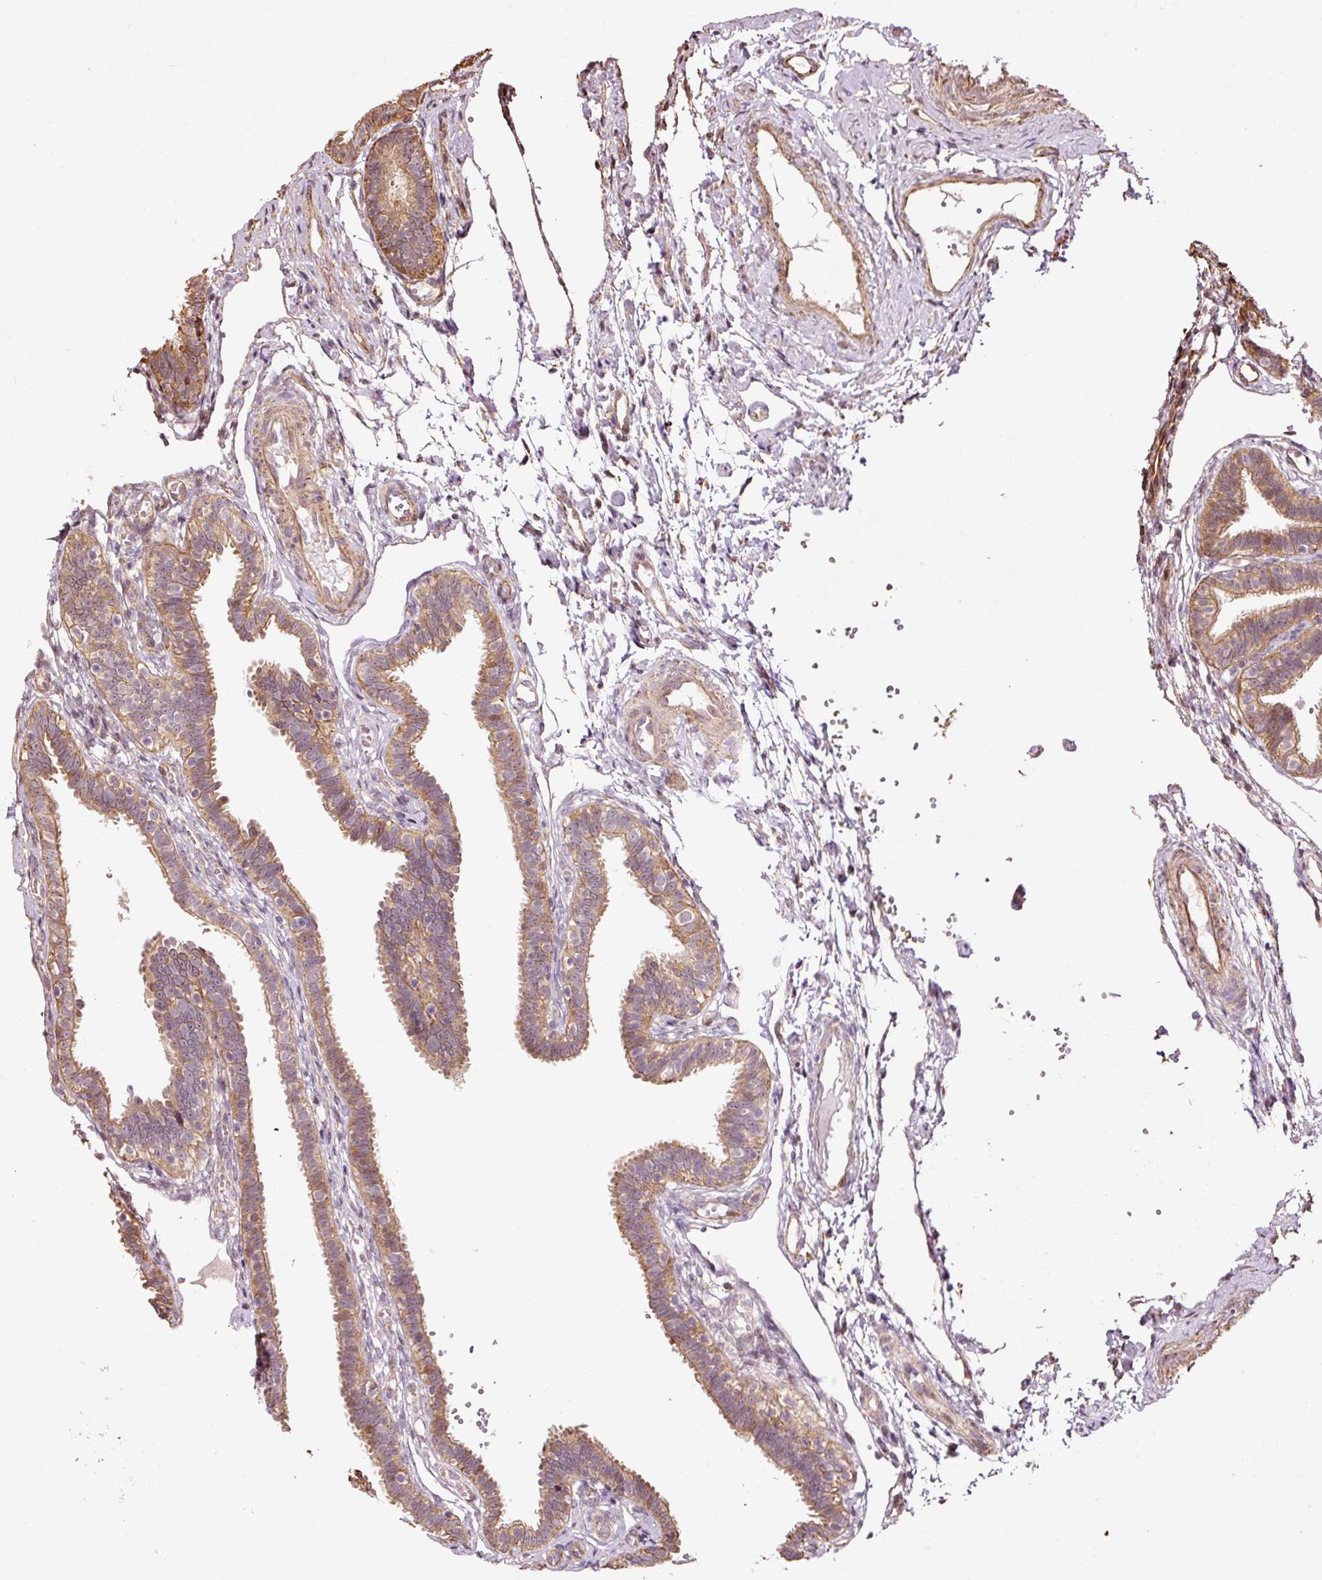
{"staining": {"intensity": "moderate", "quantity": ">75%", "location": "cytoplasmic/membranous"}, "tissue": "fallopian tube", "cell_type": "Glandular cells", "image_type": "normal", "snomed": [{"axis": "morphology", "description": "Normal tissue, NOS"}, {"axis": "topography", "description": "Fallopian tube"}], "caption": "Immunohistochemistry of benign fallopian tube demonstrates medium levels of moderate cytoplasmic/membranous expression in about >75% of glandular cells.", "gene": "ETF1", "patient": {"sex": "female", "age": 37}}